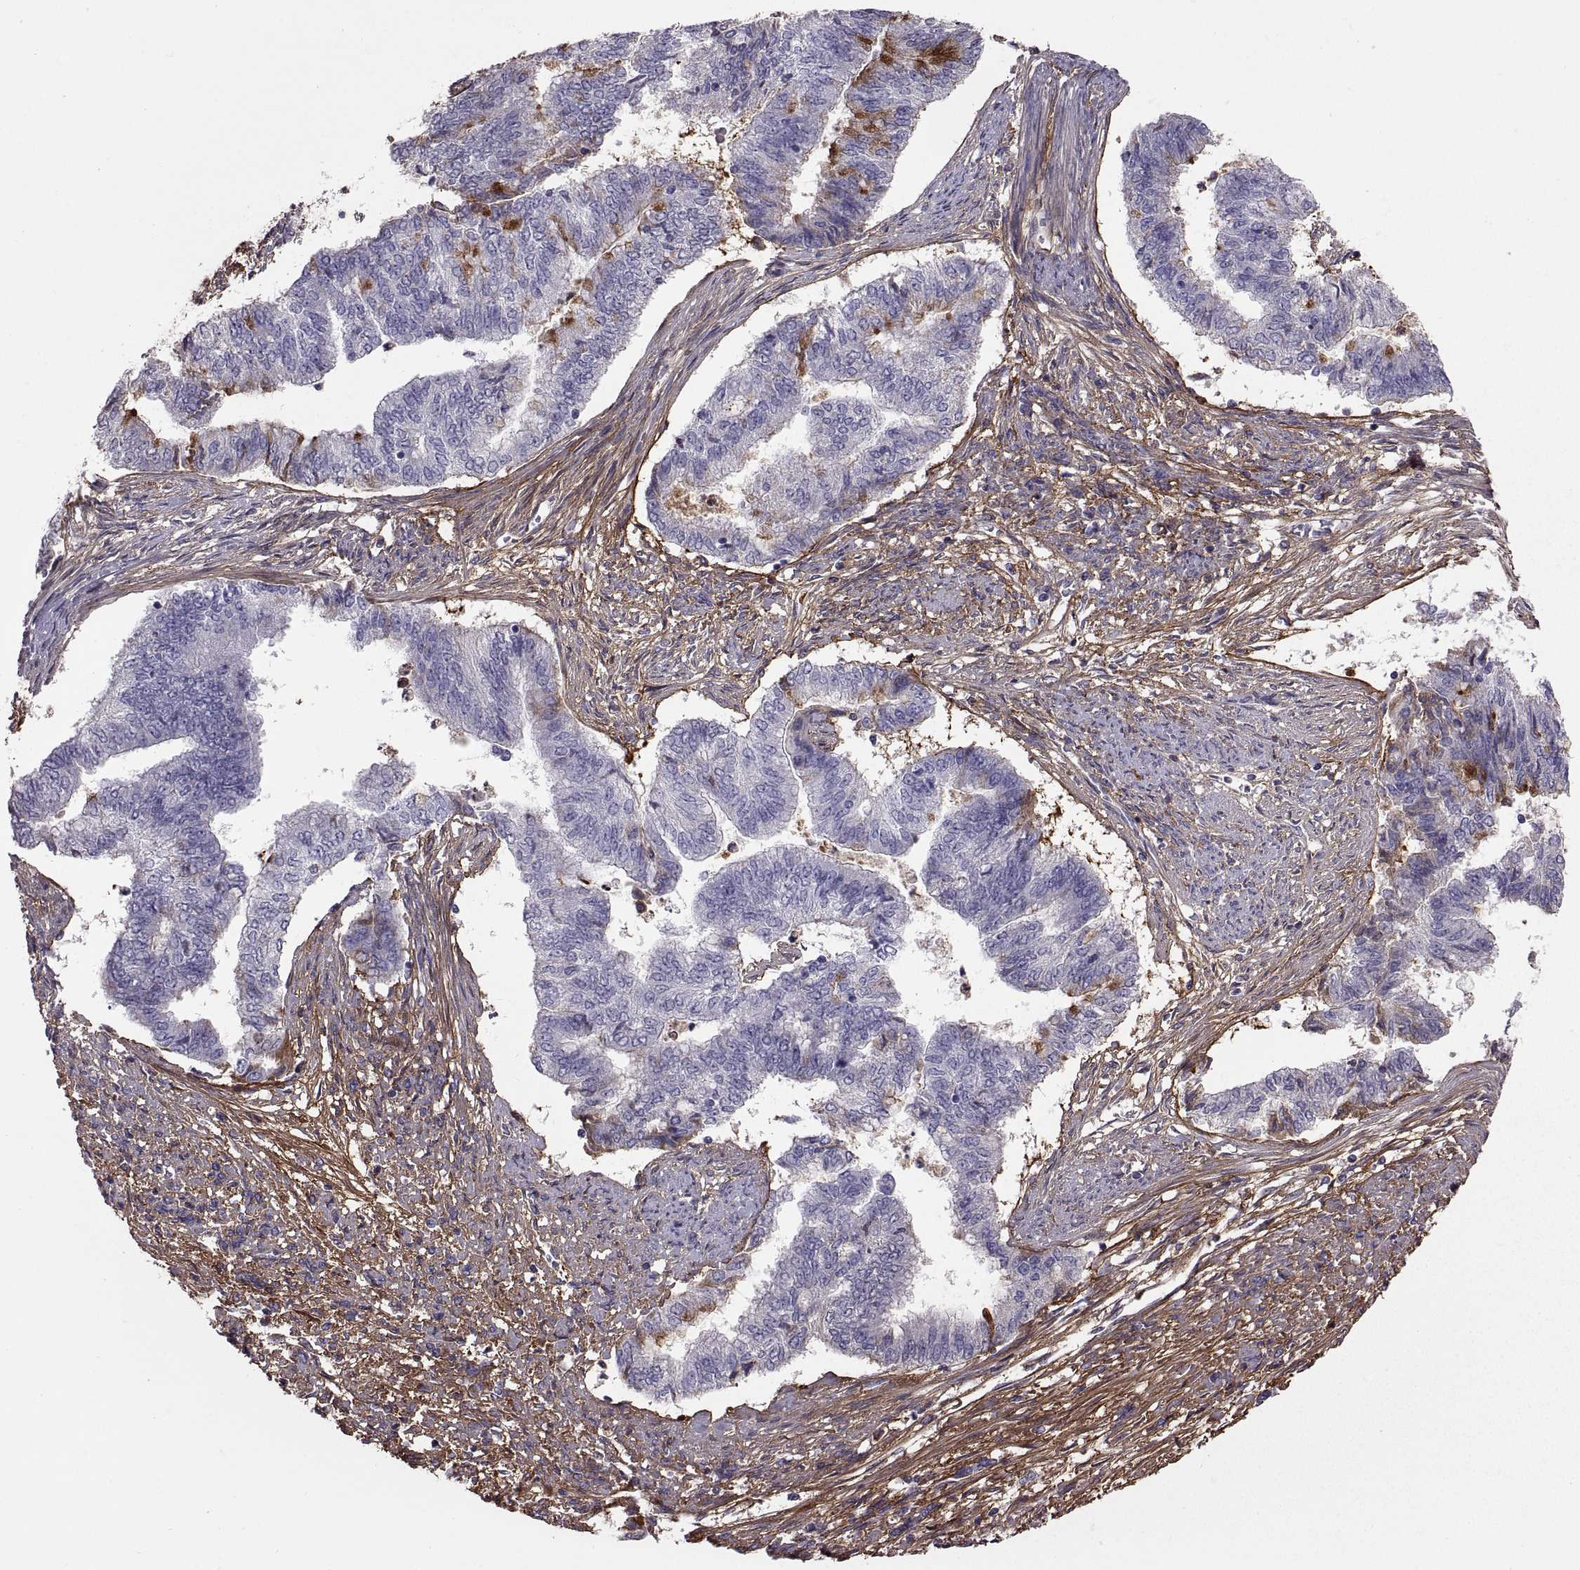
{"staining": {"intensity": "strong", "quantity": "<25%", "location": "cytoplasmic/membranous"}, "tissue": "endometrial cancer", "cell_type": "Tumor cells", "image_type": "cancer", "snomed": [{"axis": "morphology", "description": "Adenocarcinoma, NOS"}, {"axis": "topography", "description": "Endometrium"}], "caption": "Protein staining of endometrial adenocarcinoma tissue shows strong cytoplasmic/membranous staining in approximately <25% of tumor cells. The protein of interest is shown in brown color, while the nuclei are stained blue.", "gene": "EMILIN2", "patient": {"sex": "female", "age": 65}}